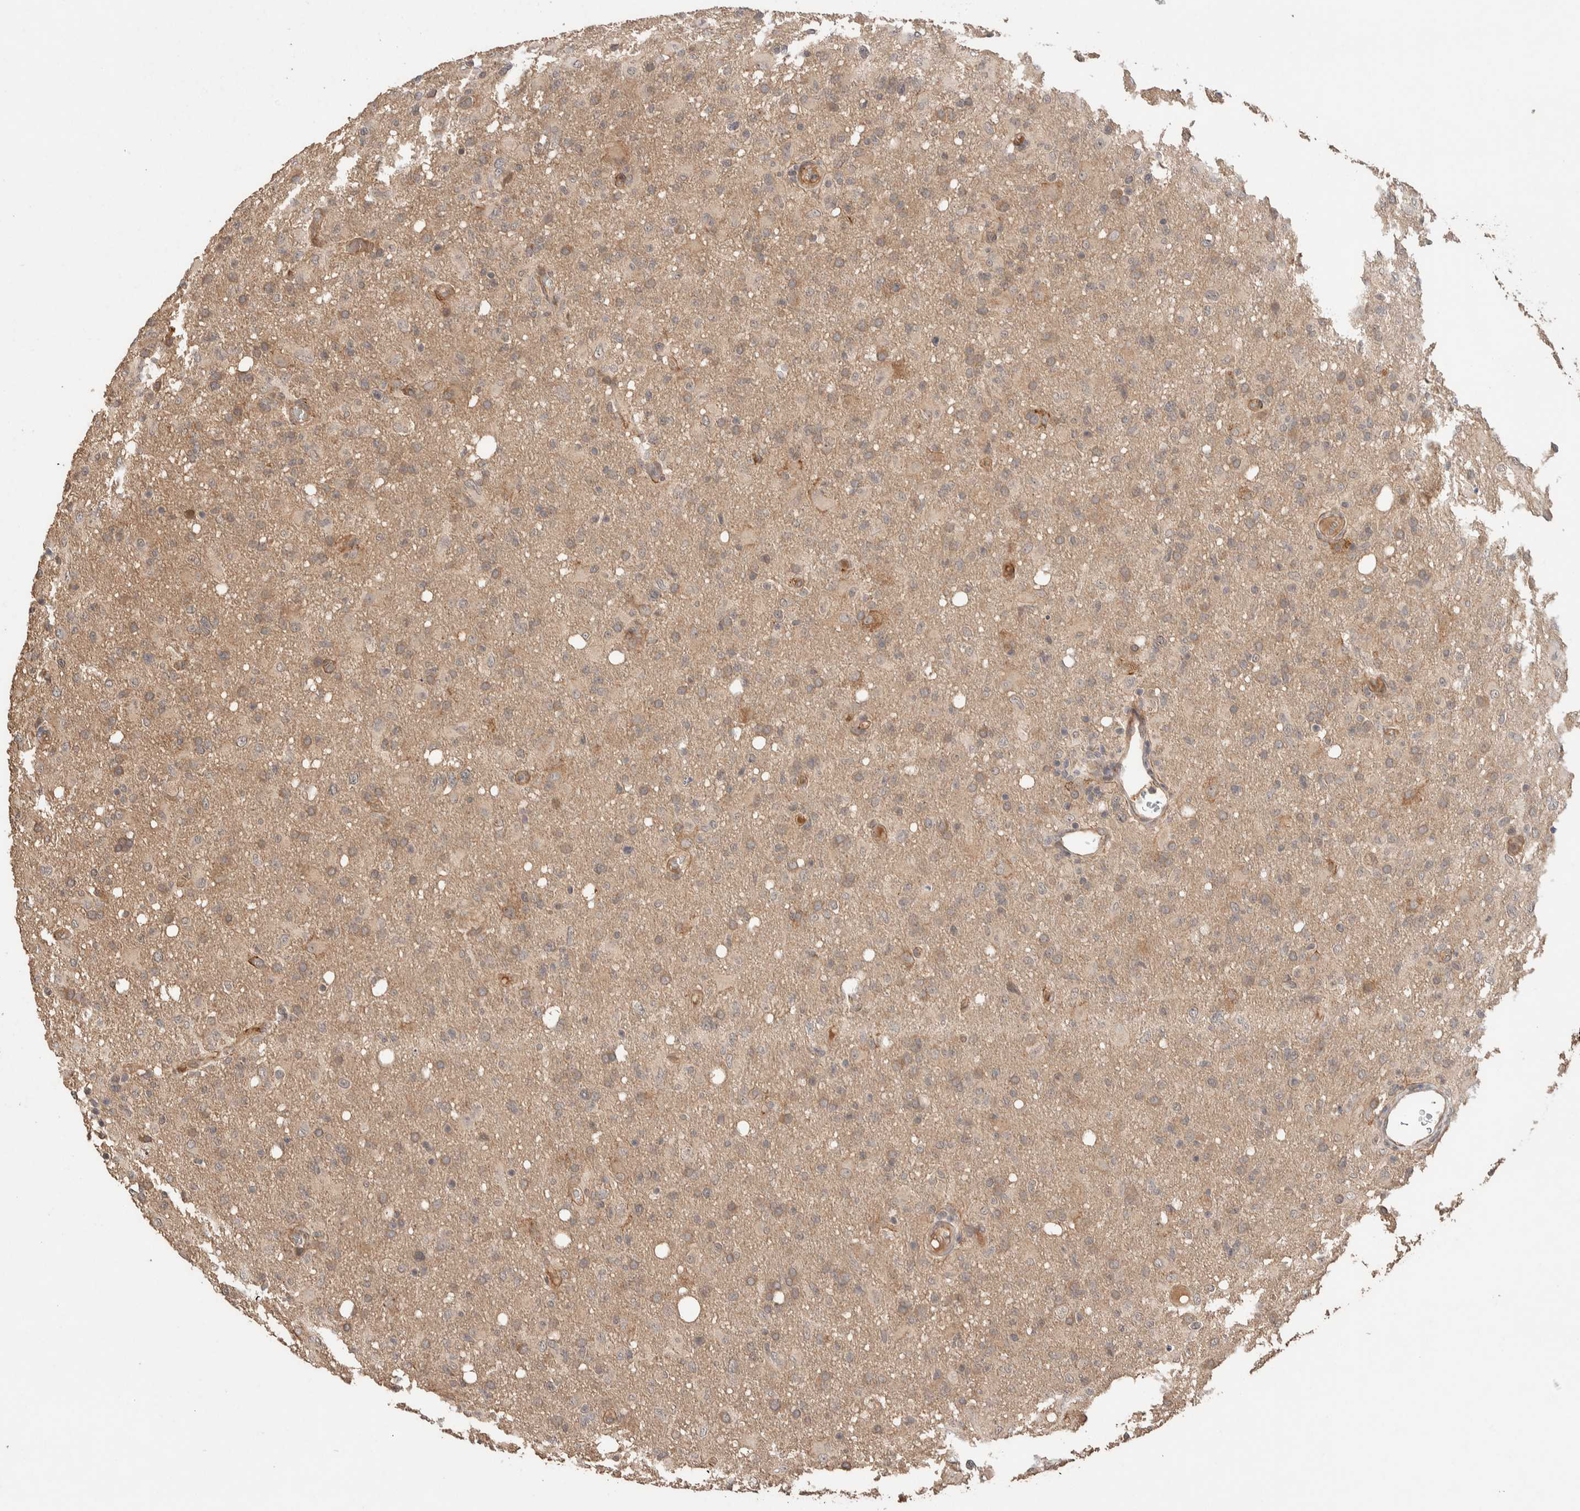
{"staining": {"intensity": "weak", "quantity": ">75%", "location": "cytoplasmic/membranous"}, "tissue": "glioma", "cell_type": "Tumor cells", "image_type": "cancer", "snomed": [{"axis": "morphology", "description": "Glioma, malignant, High grade"}, {"axis": "topography", "description": "Brain"}], "caption": "Tumor cells show low levels of weak cytoplasmic/membranous staining in about >75% of cells in high-grade glioma (malignant). The protein is shown in brown color, while the nuclei are stained blue.", "gene": "PRDM15", "patient": {"sex": "female", "age": 57}}